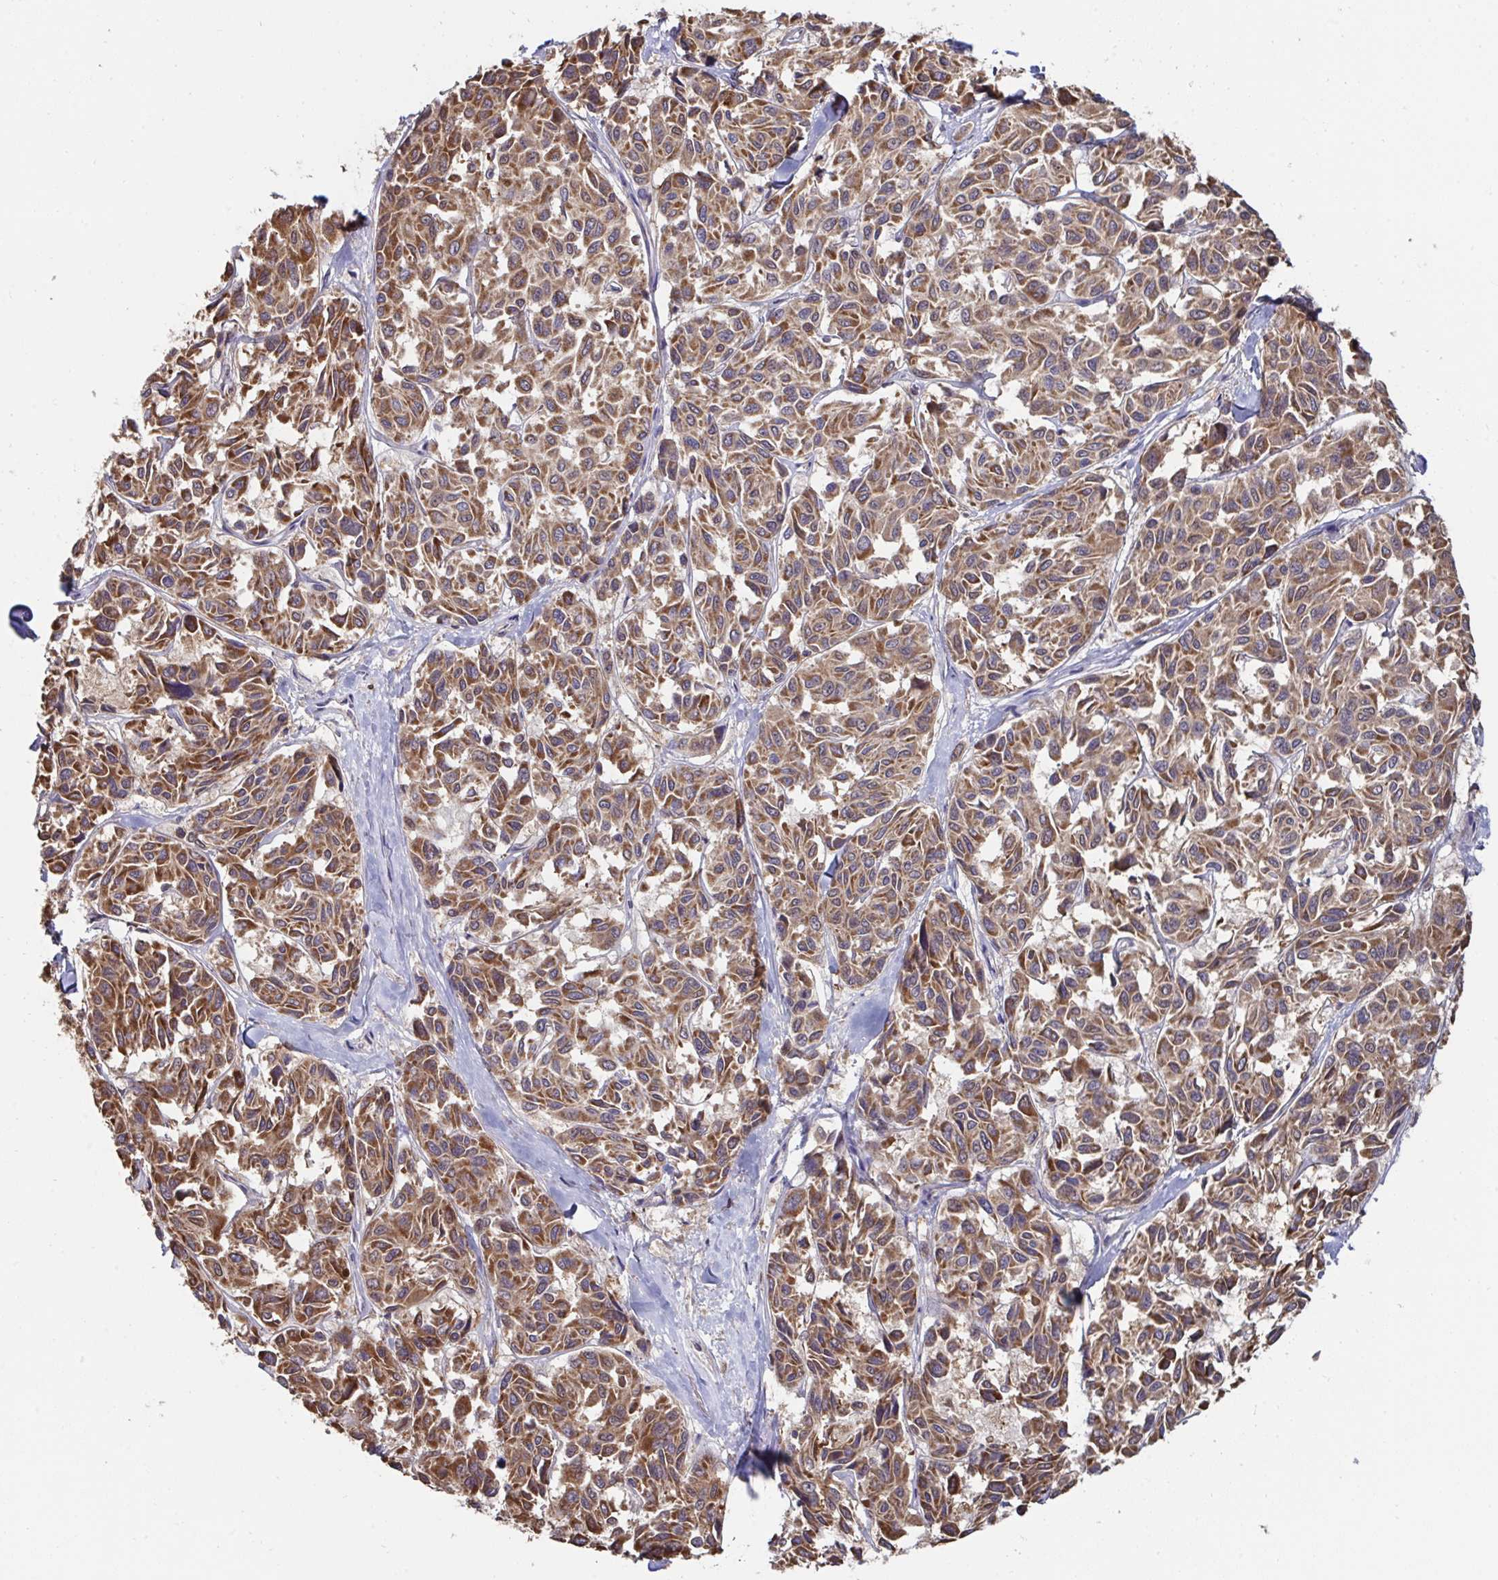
{"staining": {"intensity": "strong", "quantity": ">75%", "location": "cytoplasmic/membranous"}, "tissue": "melanoma", "cell_type": "Tumor cells", "image_type": "cancer", "snomed": [{"axis": "morphology", "description": "Malignant melanoma, NOS"}, {"axis": "topography", "description": "Skin"}], "caption": "Immunohistochemistry micrograph of neoplastic tissue: malignant melanoma stained using immunohistochemistry (IHC) shows high levels of strong protein expression localized specifically in the cytoplasmic/membranous of tumor cells, appearing as a cytoplasmic/membranous brown color.", "gene": "DZANK1", "patient": {"sex": "female", "age": 66}}